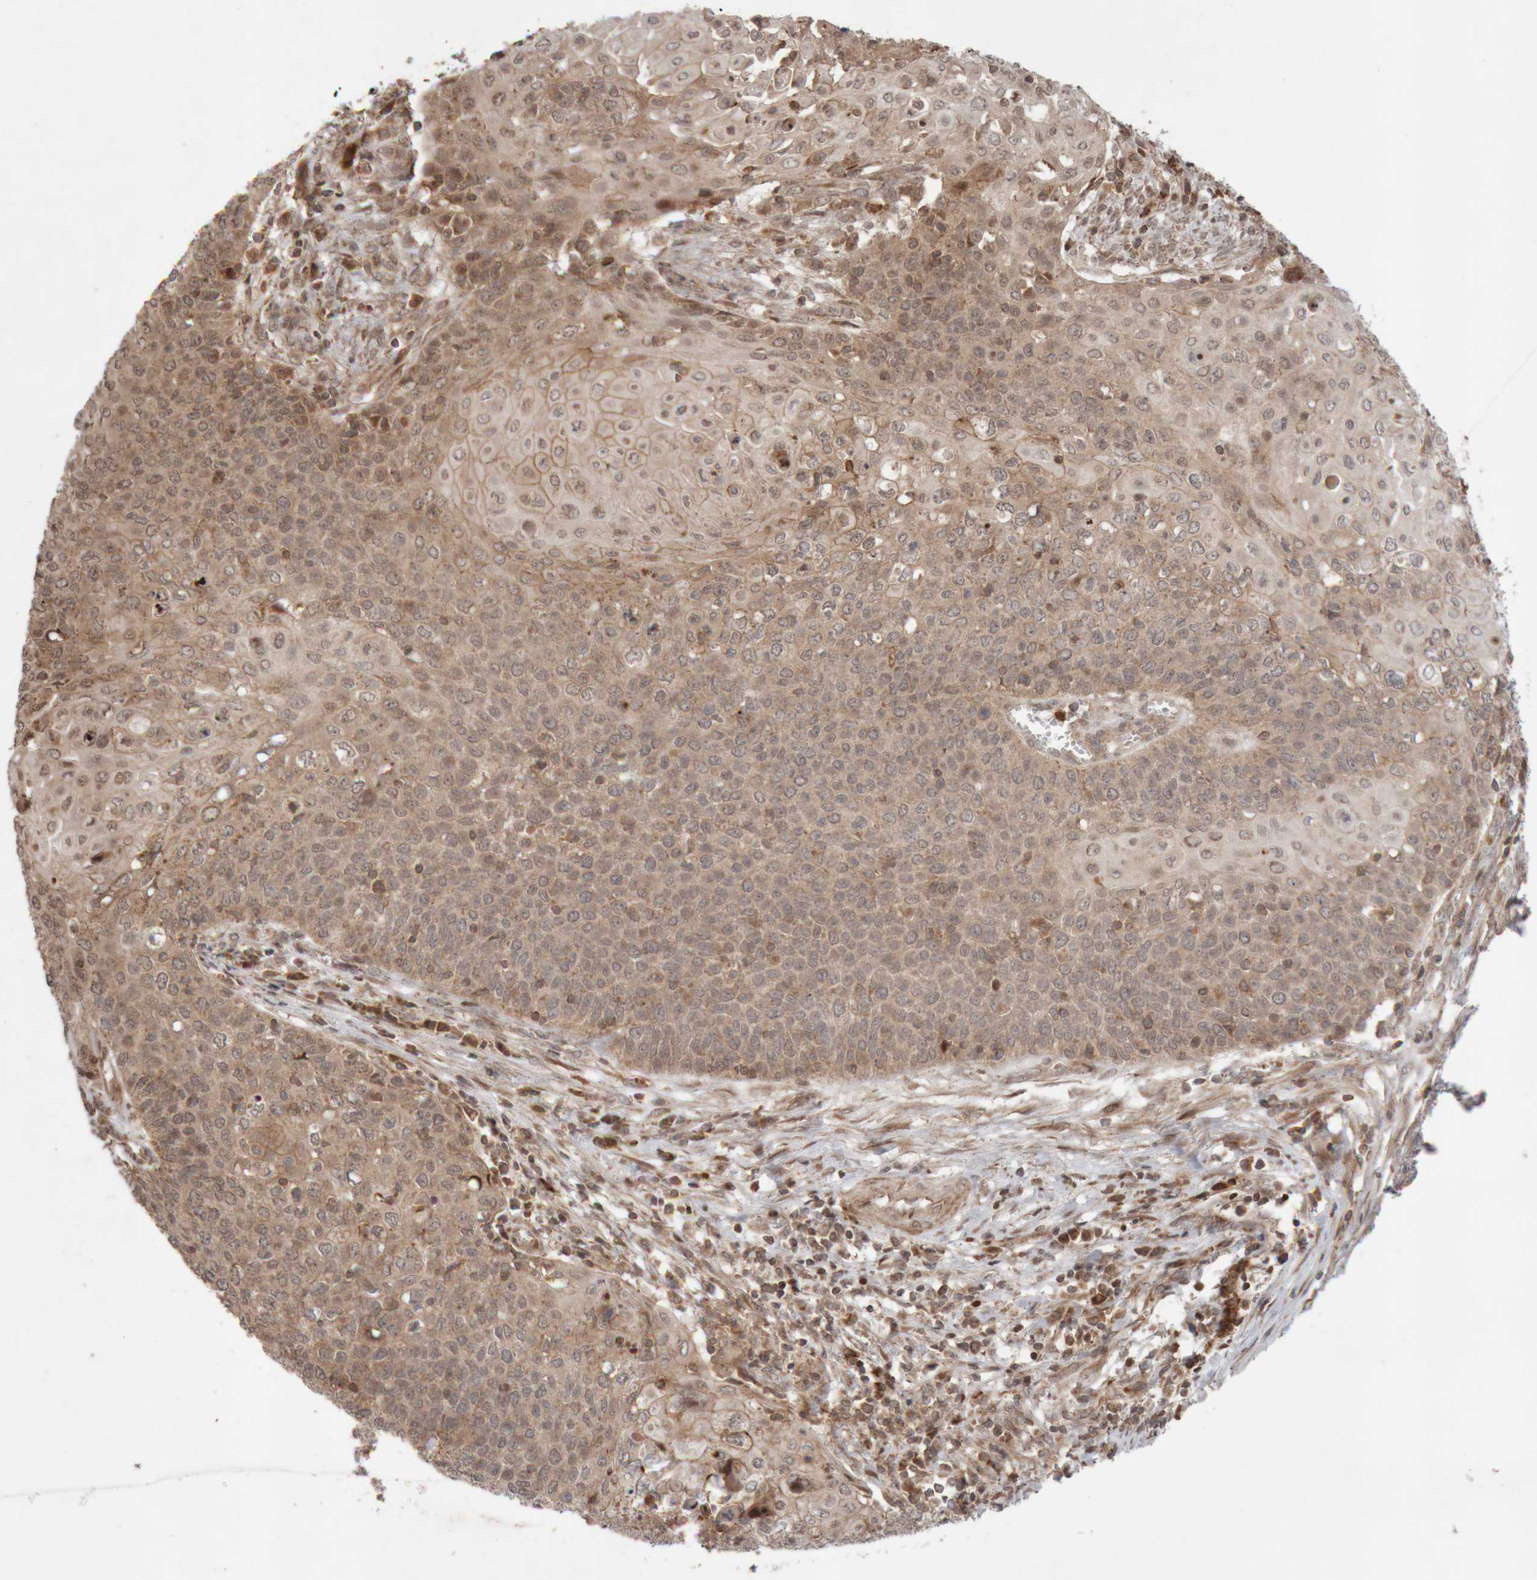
{"staining": {"intensity": "moderate", "quantity": ">75%", "location": "cytoplasmic/membranous"}, "tissue": "cervical cancer", "cell_type": "Tumor cells", "image_type": "cancer", "snomed": [{"axis": "morphology", "description": "Squamous cell carcinoma, NOS"}, {"axis": "topography", "description": "Cervix"}], "caption": "Immunohistochemistry micrograph of neoplastic tissue: human cervical cancer (squamous cell carcinoma) stained using IHC shows medium levels of moderate protein expression localized specifically in the cytoplasmic/membranous of tumor cells, appearing as a cytoplasmic/membranous brown color.", "gene": "KIF21B", "patient": {"sex": "female", "age": 39}}